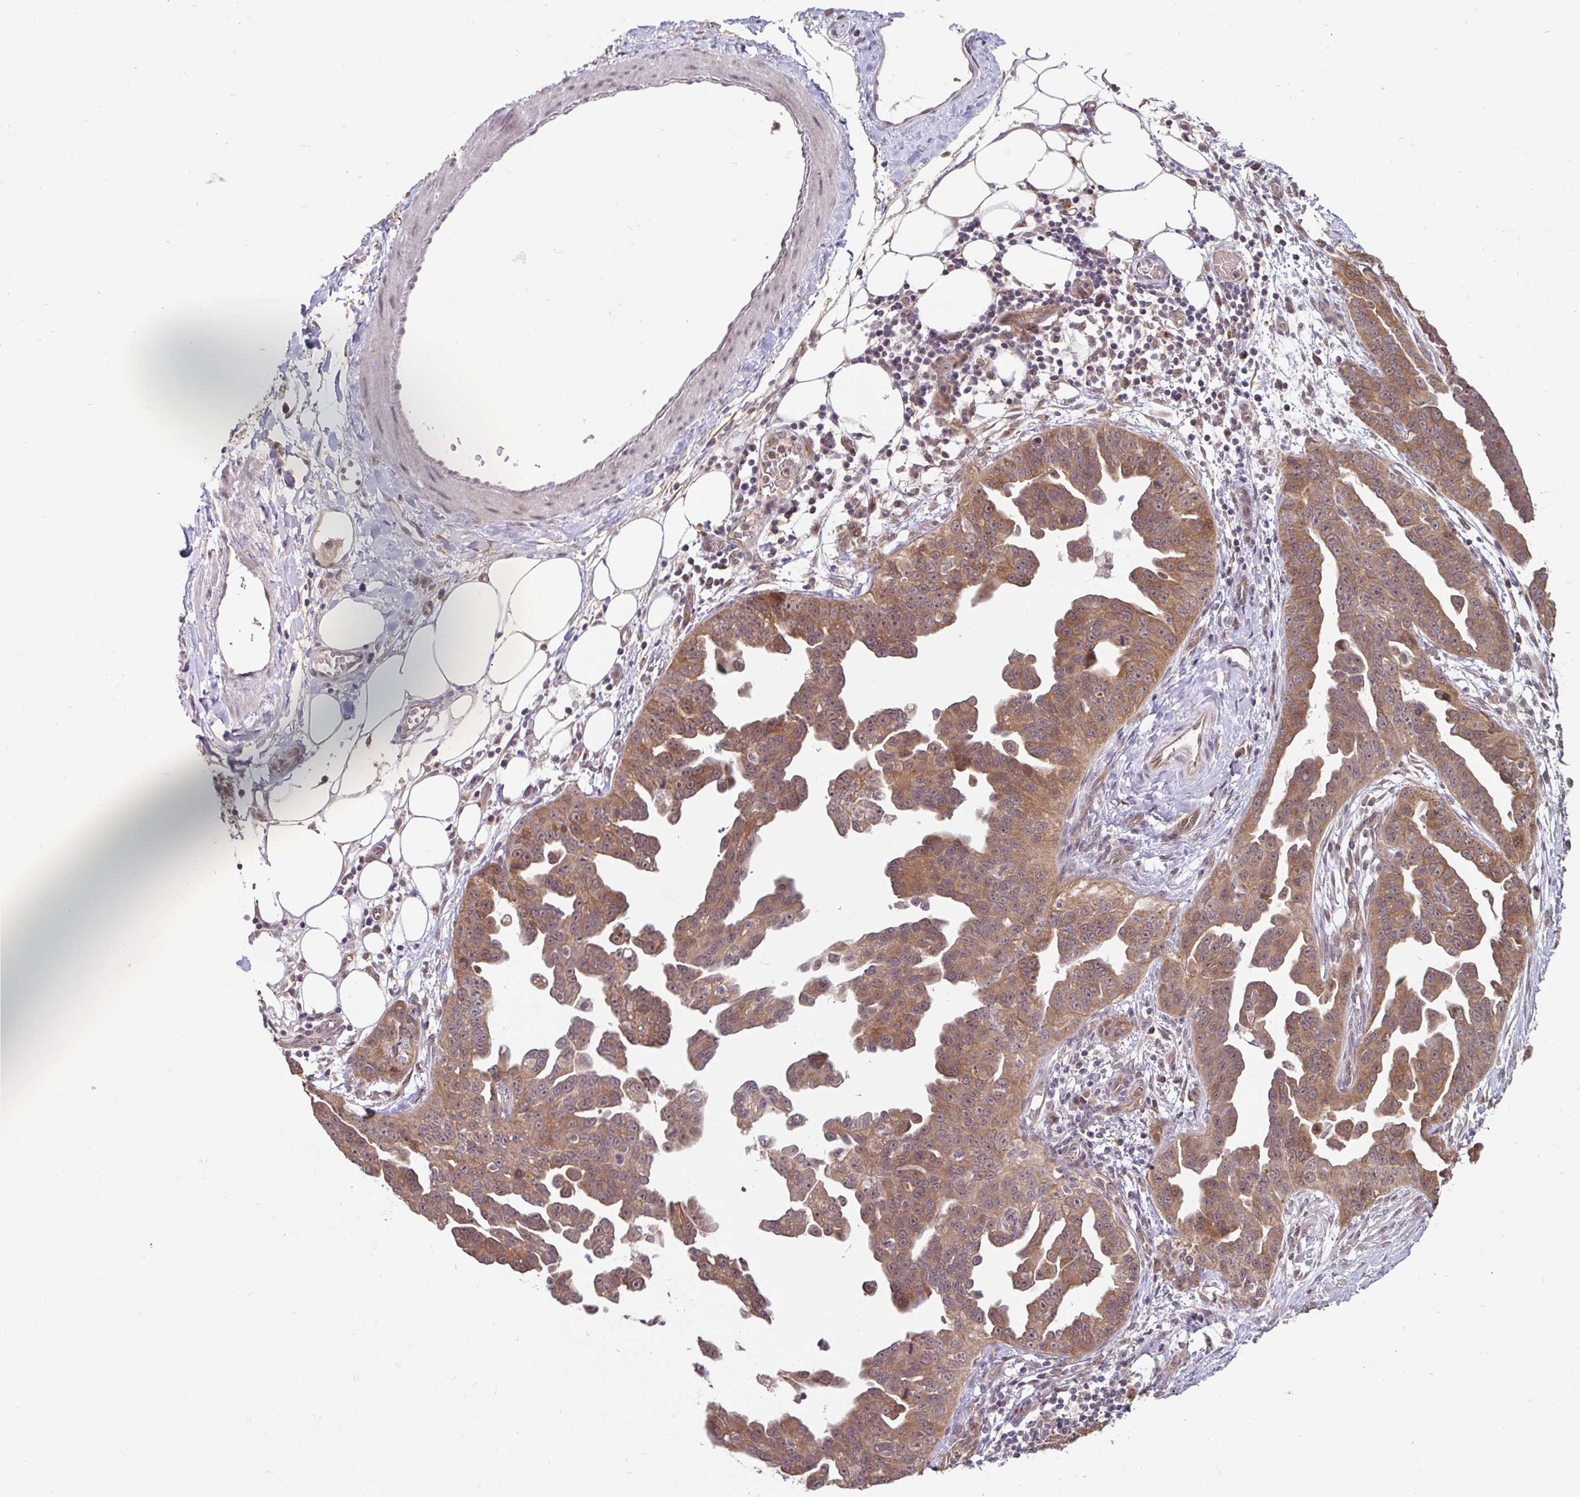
{"staining": {"intensity": "moderate", "quantity": ">75%", "location": "cytoplasmic/membranous"}, "tissue": "ovarian cancer", "cell_type": "Tumor cells", "image_type": "cancer", "snomed": [{"axis": "morphology", "description": "Cystadenocarcinoma, serous, NOS"}, {"axis": "topography", "description": "Ovary"}], "caption": "Immunohistochemical staining of human ovarian cancer shows medium levels of moderate cytoplasmic/membranous positivity in approximately >75% of tumor cells.", "gene": "STYXL1", "patient": {"sex": "female", "age": 75}}